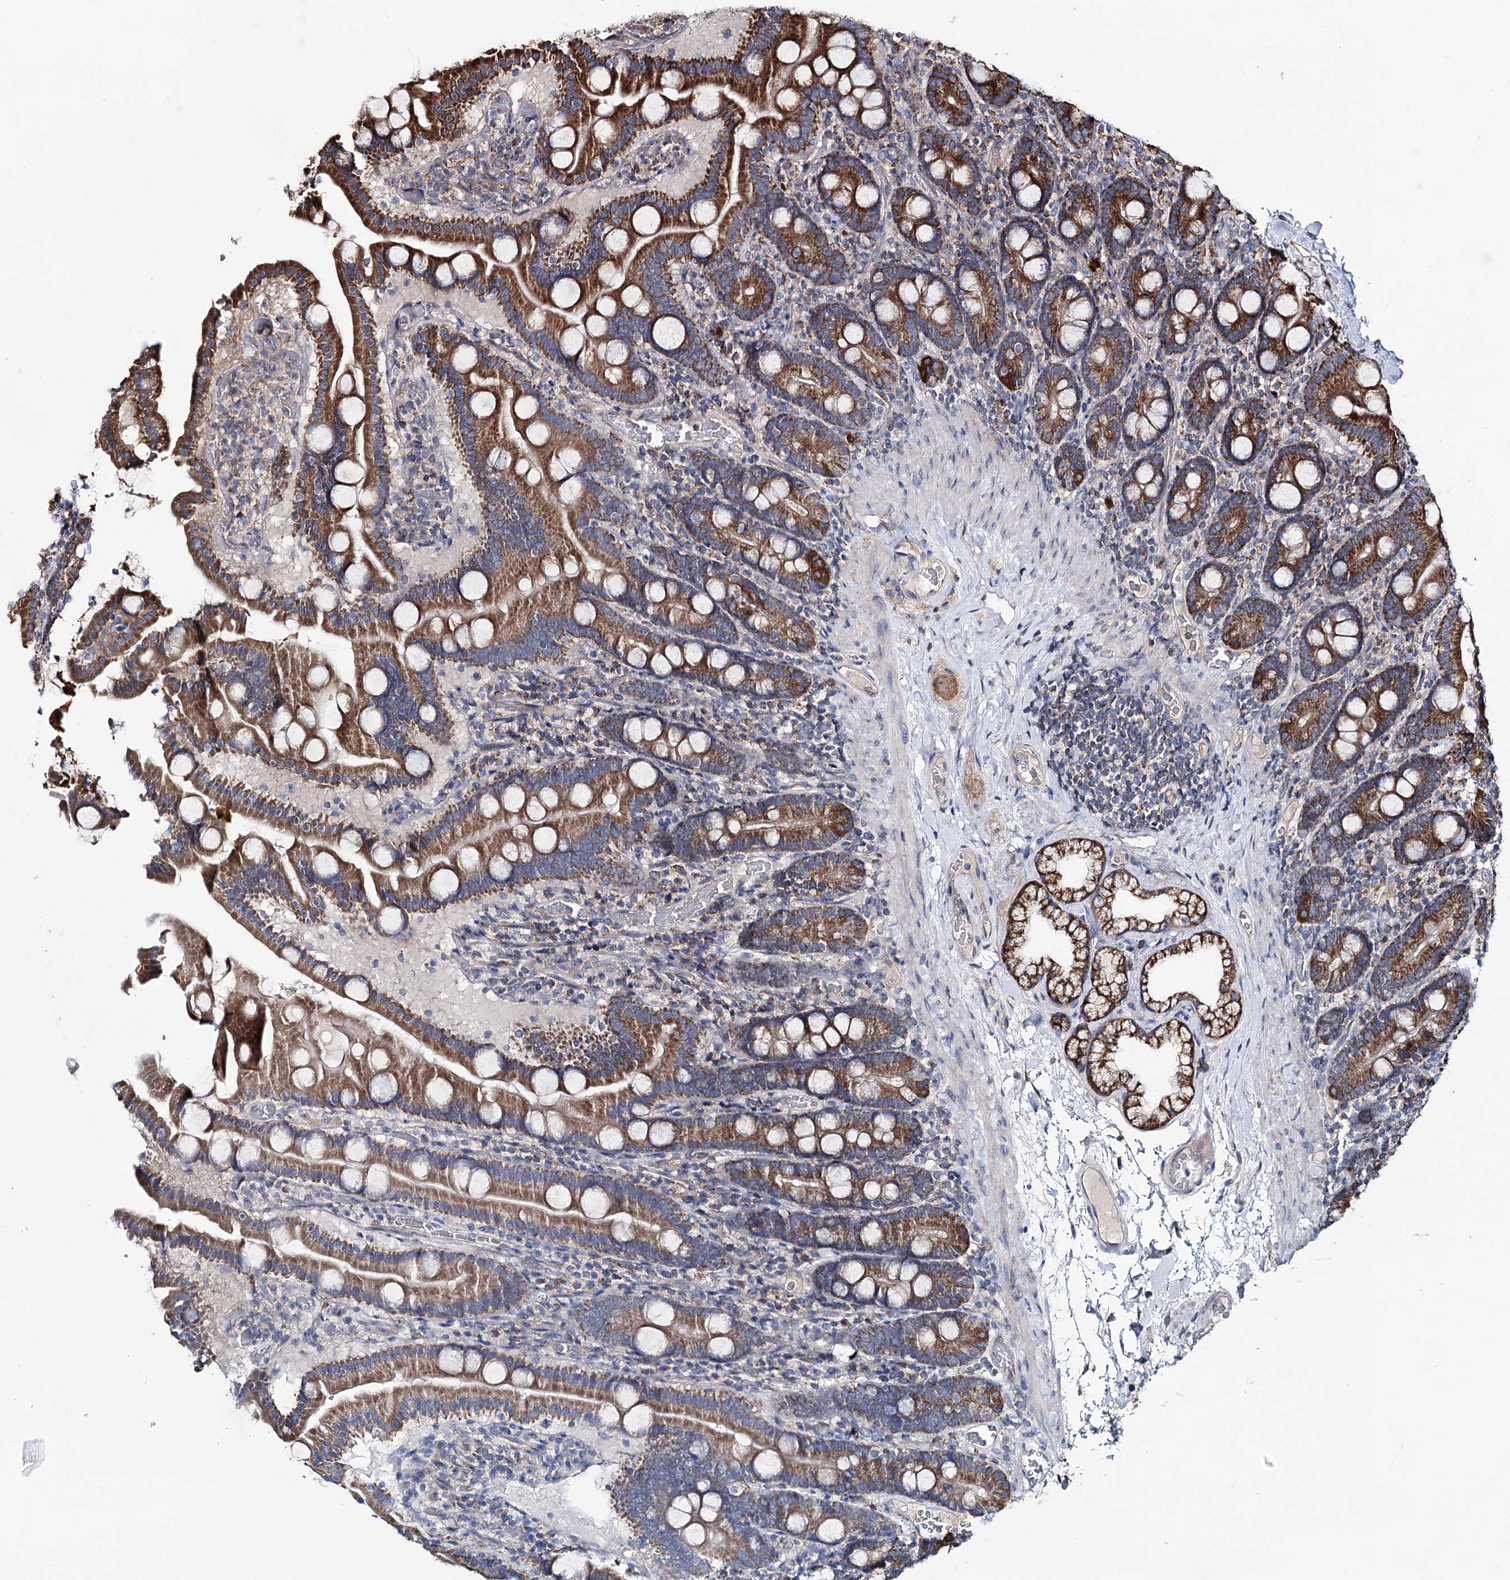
{"staining": {"intensity": "strong", "quantity": ">75%", "location": "cytoplasmic/membranous"}, "tissue": "duodenum", "cell_type": "Glandular cells", "image_type": "normal", "snomed": [{"axis": "morphology", "description": "Normal tissue, NOS"}, {"axis": "topography", "description": "Duodenum"}], "caption": "This photomicrograph shows IHC staining of unremarkable human duodenum, with high strong cytoplasmic/membranous expression in about >75% of glandular cells.", "gene": "MSANTD2", "patient": {"sex": "male", "age": 55}}